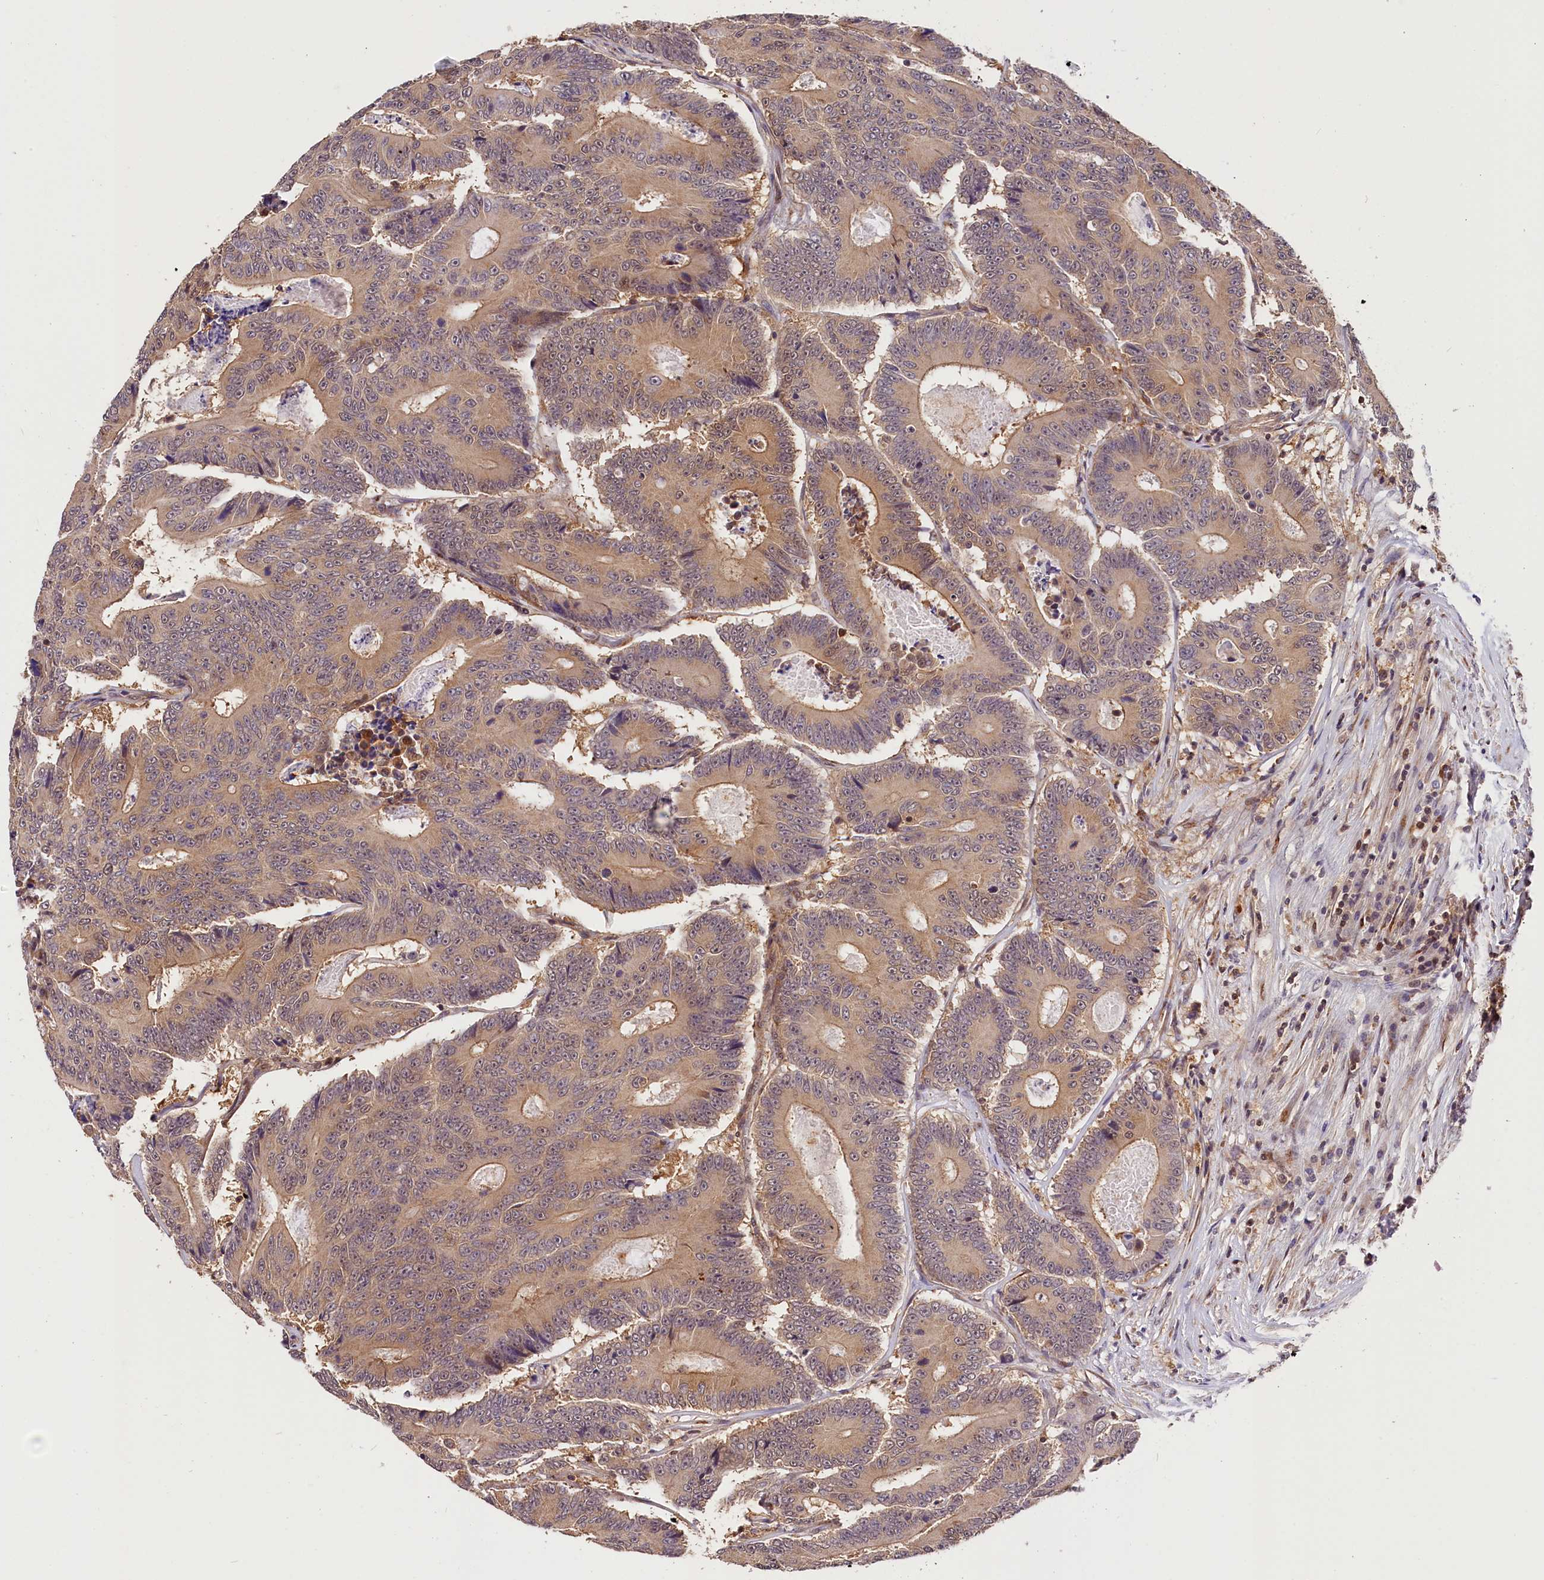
{"staining": {"intensity": "moderate", "quantity": ">75%", "location": "cytoplasmic/membranous"}, "tissue": "colorectal cancer", "cell_type": "Tumor cells", "image_type": "cancer", "snomed": [{"axis": "morphology", "description": "Adenocarcinoma, NOS"}, {"axis": "topography", "description": "Colon"}], "caption": "Immunohistochemical staining of adenocarcinoma (colorectal) displays medium levels of moderate cytoplasmic/membranous protein expression in approximately >75% of tumor cells.", "gene": "CHORDC1", "patient": {"sex": "male", "age": 83}}